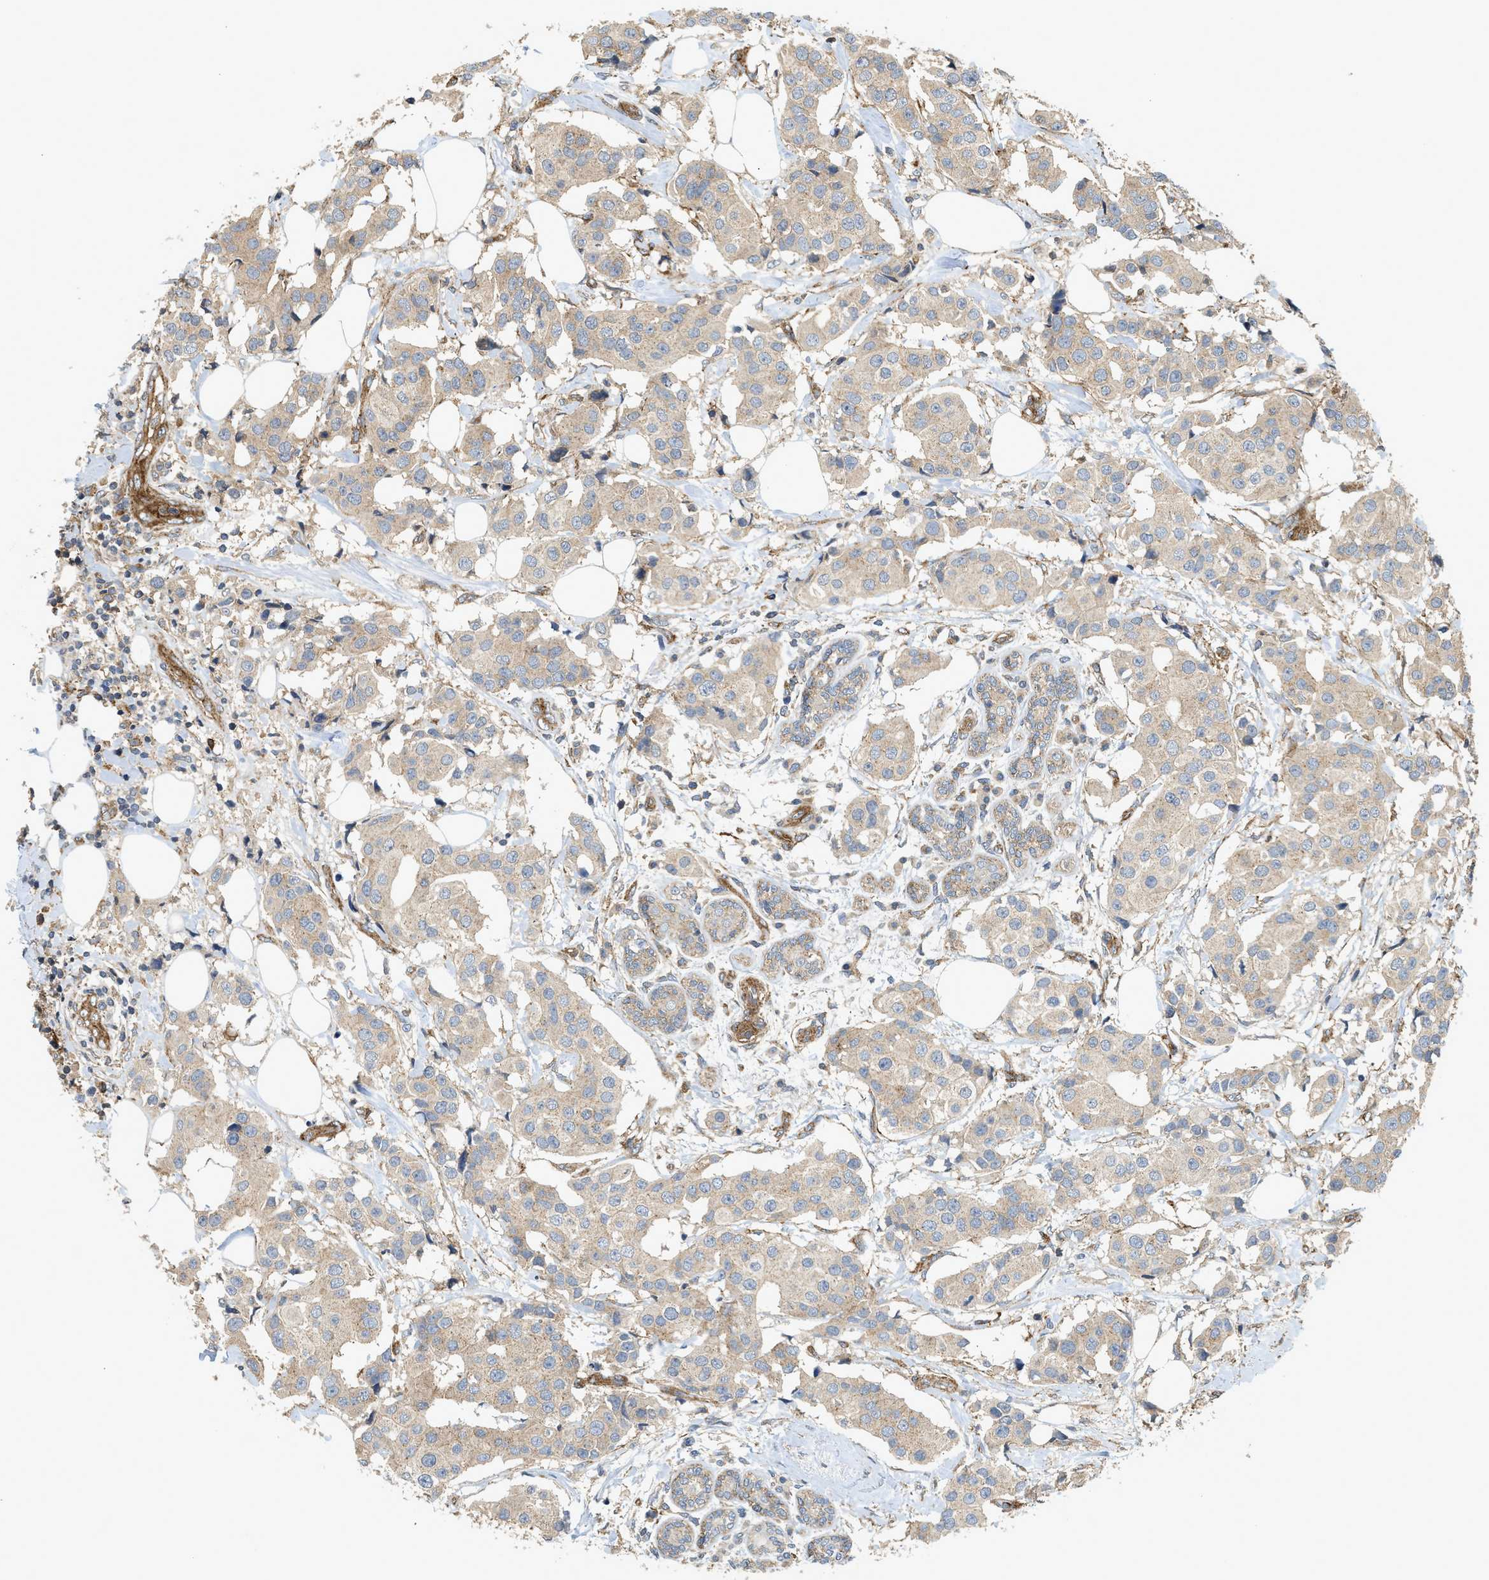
{"staining": {"intensity": "weak", "quantity": "<25%", "location": "cytoplasmic/membranous"}, "tissue": "breast cancer", "cell_type": "Tumor cells", "image_type": "cancer", "snomed": [{"axis": "morphology", "description": "Normal tissue, NOS"}, {"axis": "morphology", "description": "Duct carcinoma"}, {"axis": "topography", "description": "Breast"}], "caption": "DAB (3,3'-diaminobenzidine) immunohistochemical staining of breast infiltrating ductal carcinoma demonstrates no significant staining in tumor cells. Nuclei are stained in blue.", "gene": "HIP1", "patient": {"sex": "female", "age": 39}}